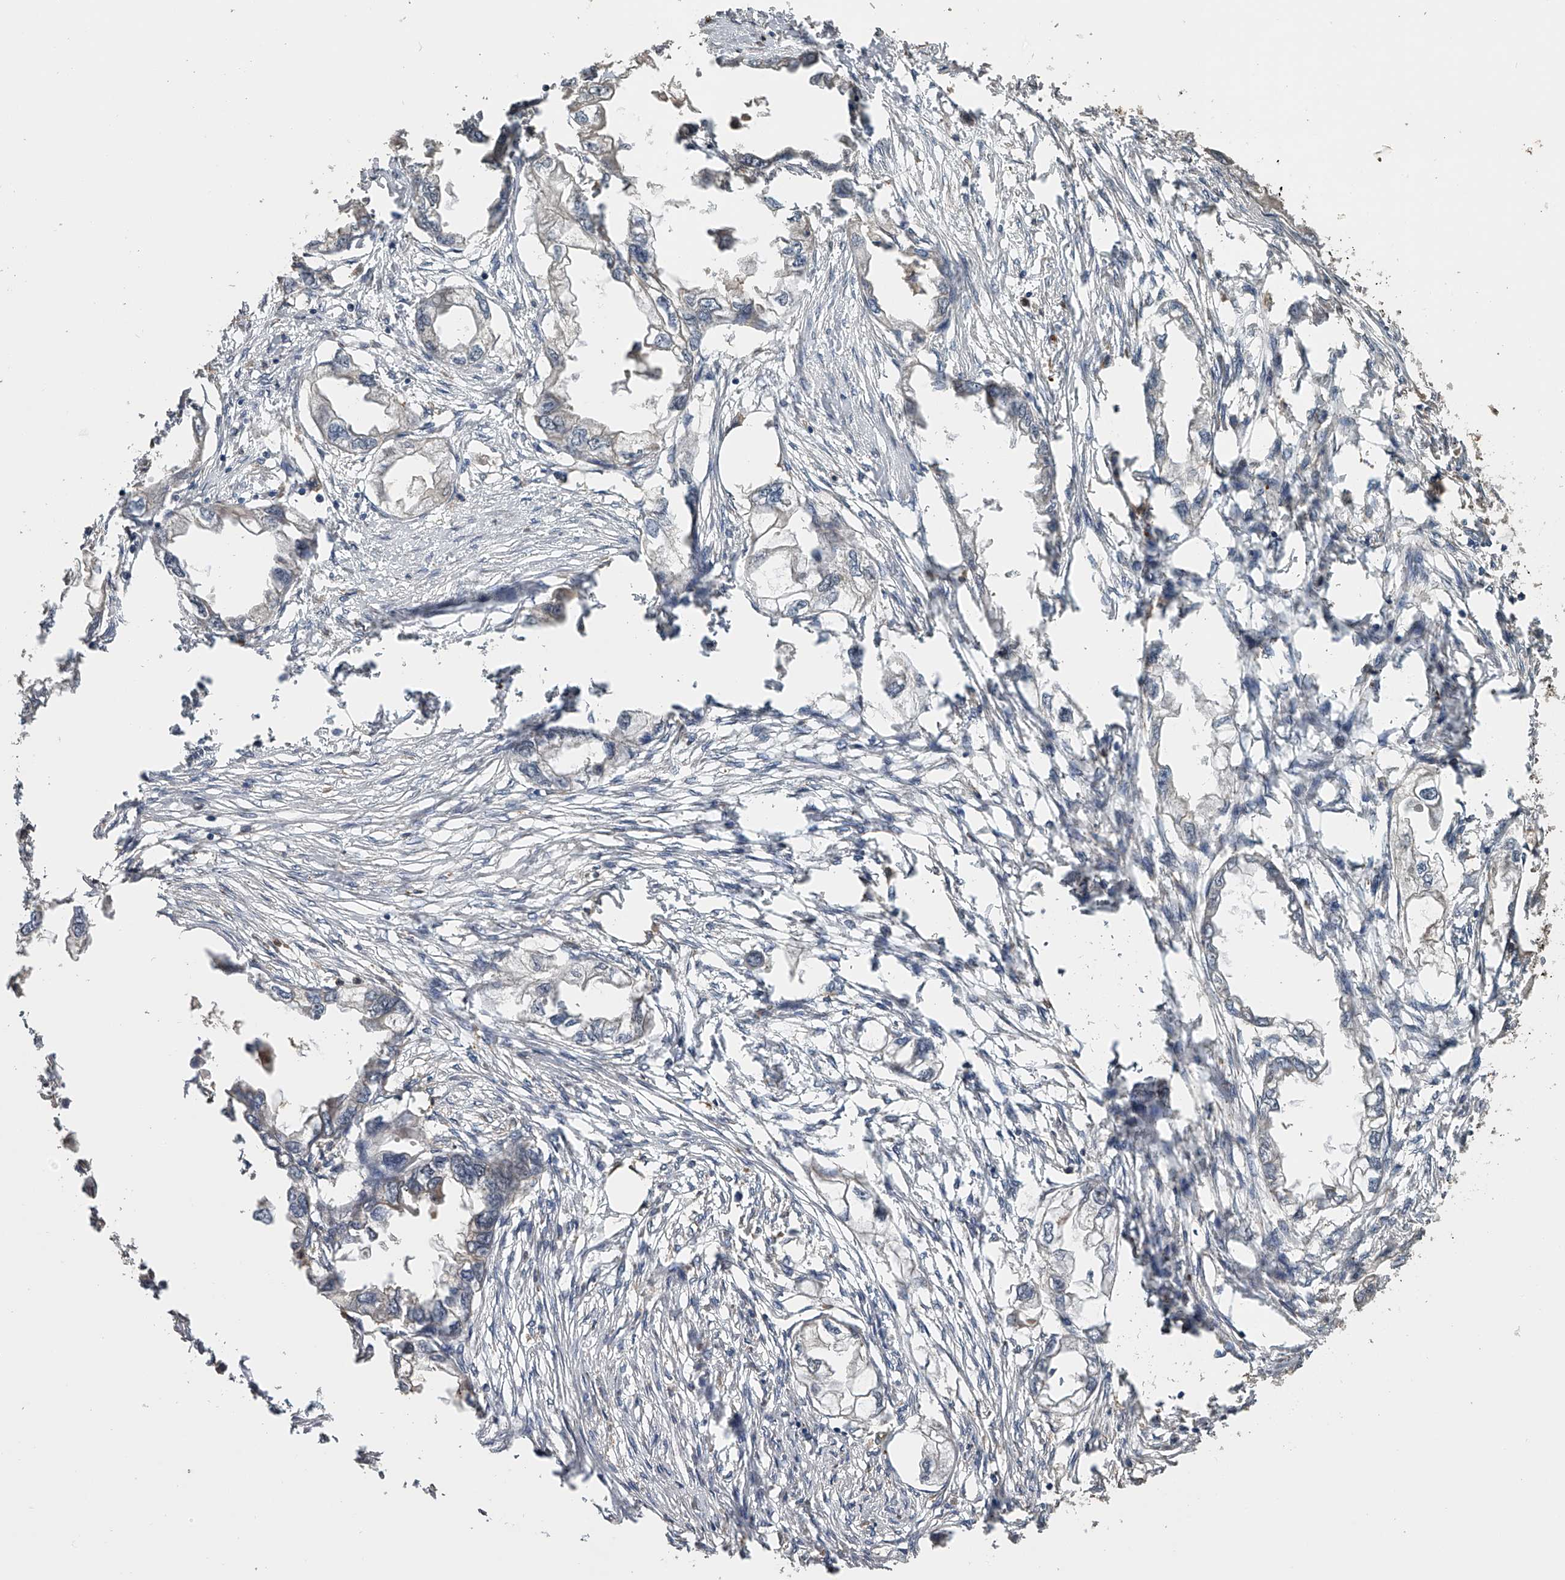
{"staining": {"intensity": "negative", "quantity": "none", "location": "none"}, "tissue": "endometrial cancer", "cell_type": "Tumor cells", "image_type": "cancer", "snomed": [{"axis": "morphology", "description": "Adenocarcinoma, NOS"}, {"axis": "morphology", "description": "Adenocarcinoma, metastatic, NOS"}, {"axis": "topography", "description": "Adipose tissue"}, {"axis": "topography", "description": "Endometrium"}], "caption": "Tumor cells are negative for brown protein staining in metastatic adenocarcinoma (endometrial).", "gene": "DOCK9", "patient": {"sex": "female", "age": 67}}